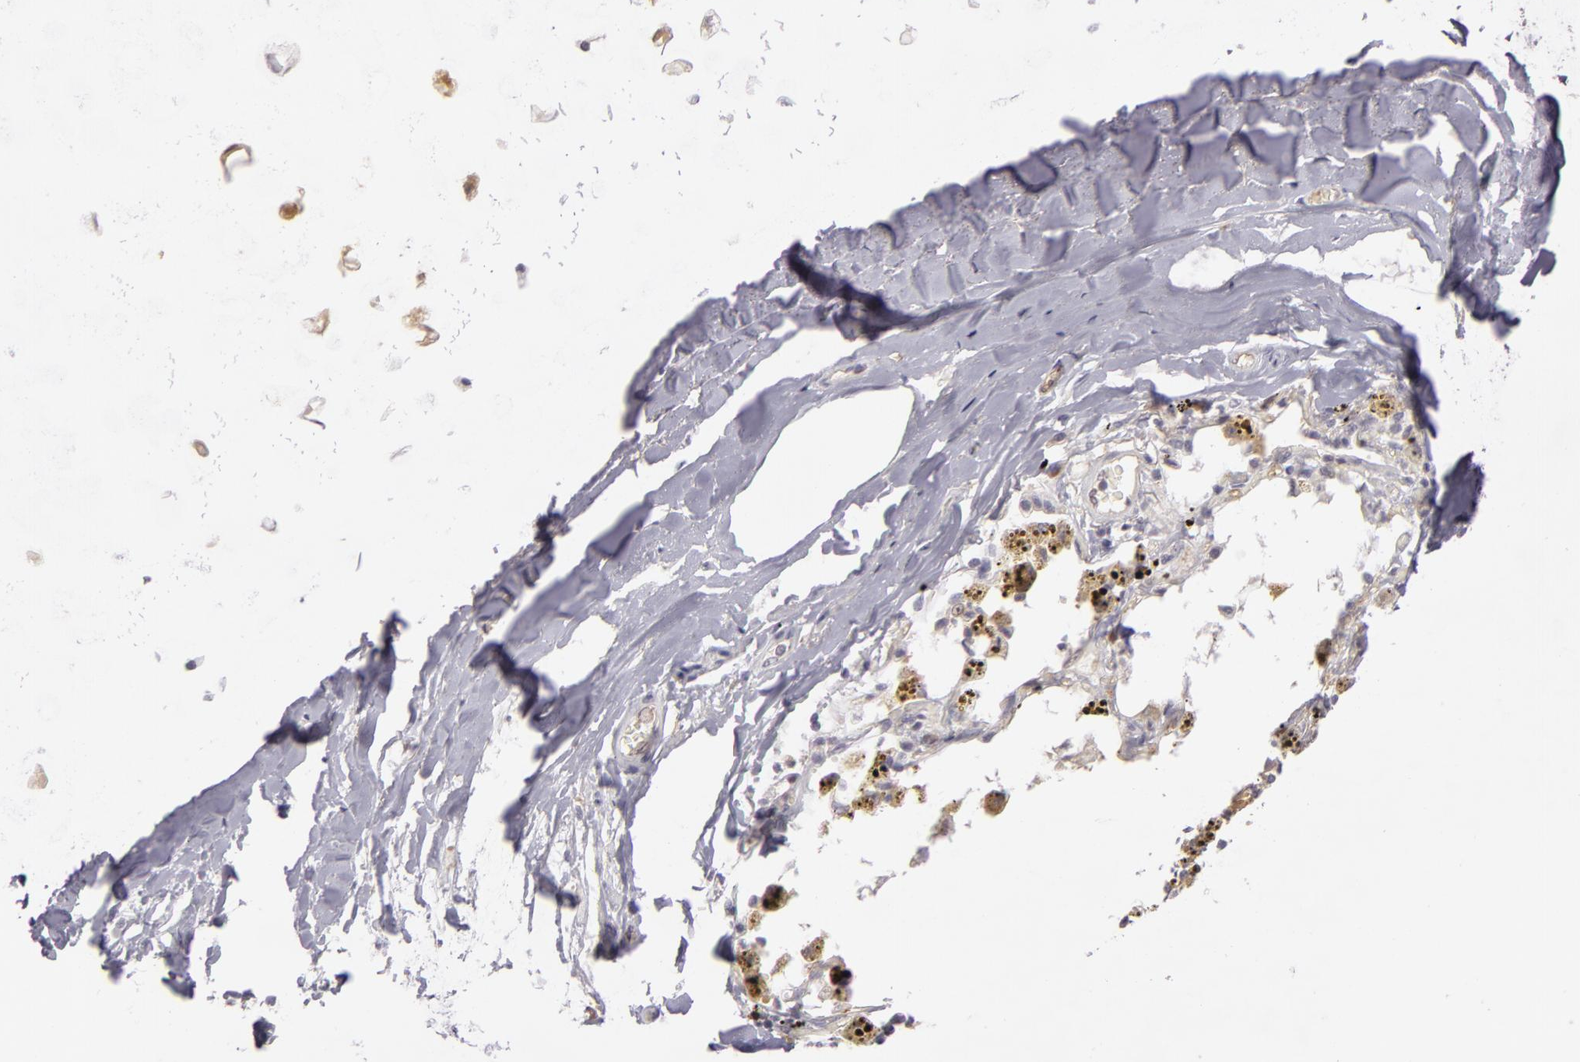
{"staining": {"intensity": "negative", "quantity": "none", "location": "none"}, "tissue": "adipose tissue", "cell_type": "Adipocytes", "image_type": "normal", "snomed": [{"axis": "morphology", "description": "Normal tissue, NOS"}, {"axis": "topography", "description": "Cartilage tissue"}, {"axis": "topography", "description": "Lung"}], "caption": "IHC of unremarkable adipose tissue displays no staining in adipocytes.", "gene": "ZNF229", "patient": {"sex": "male", "age": 65}}